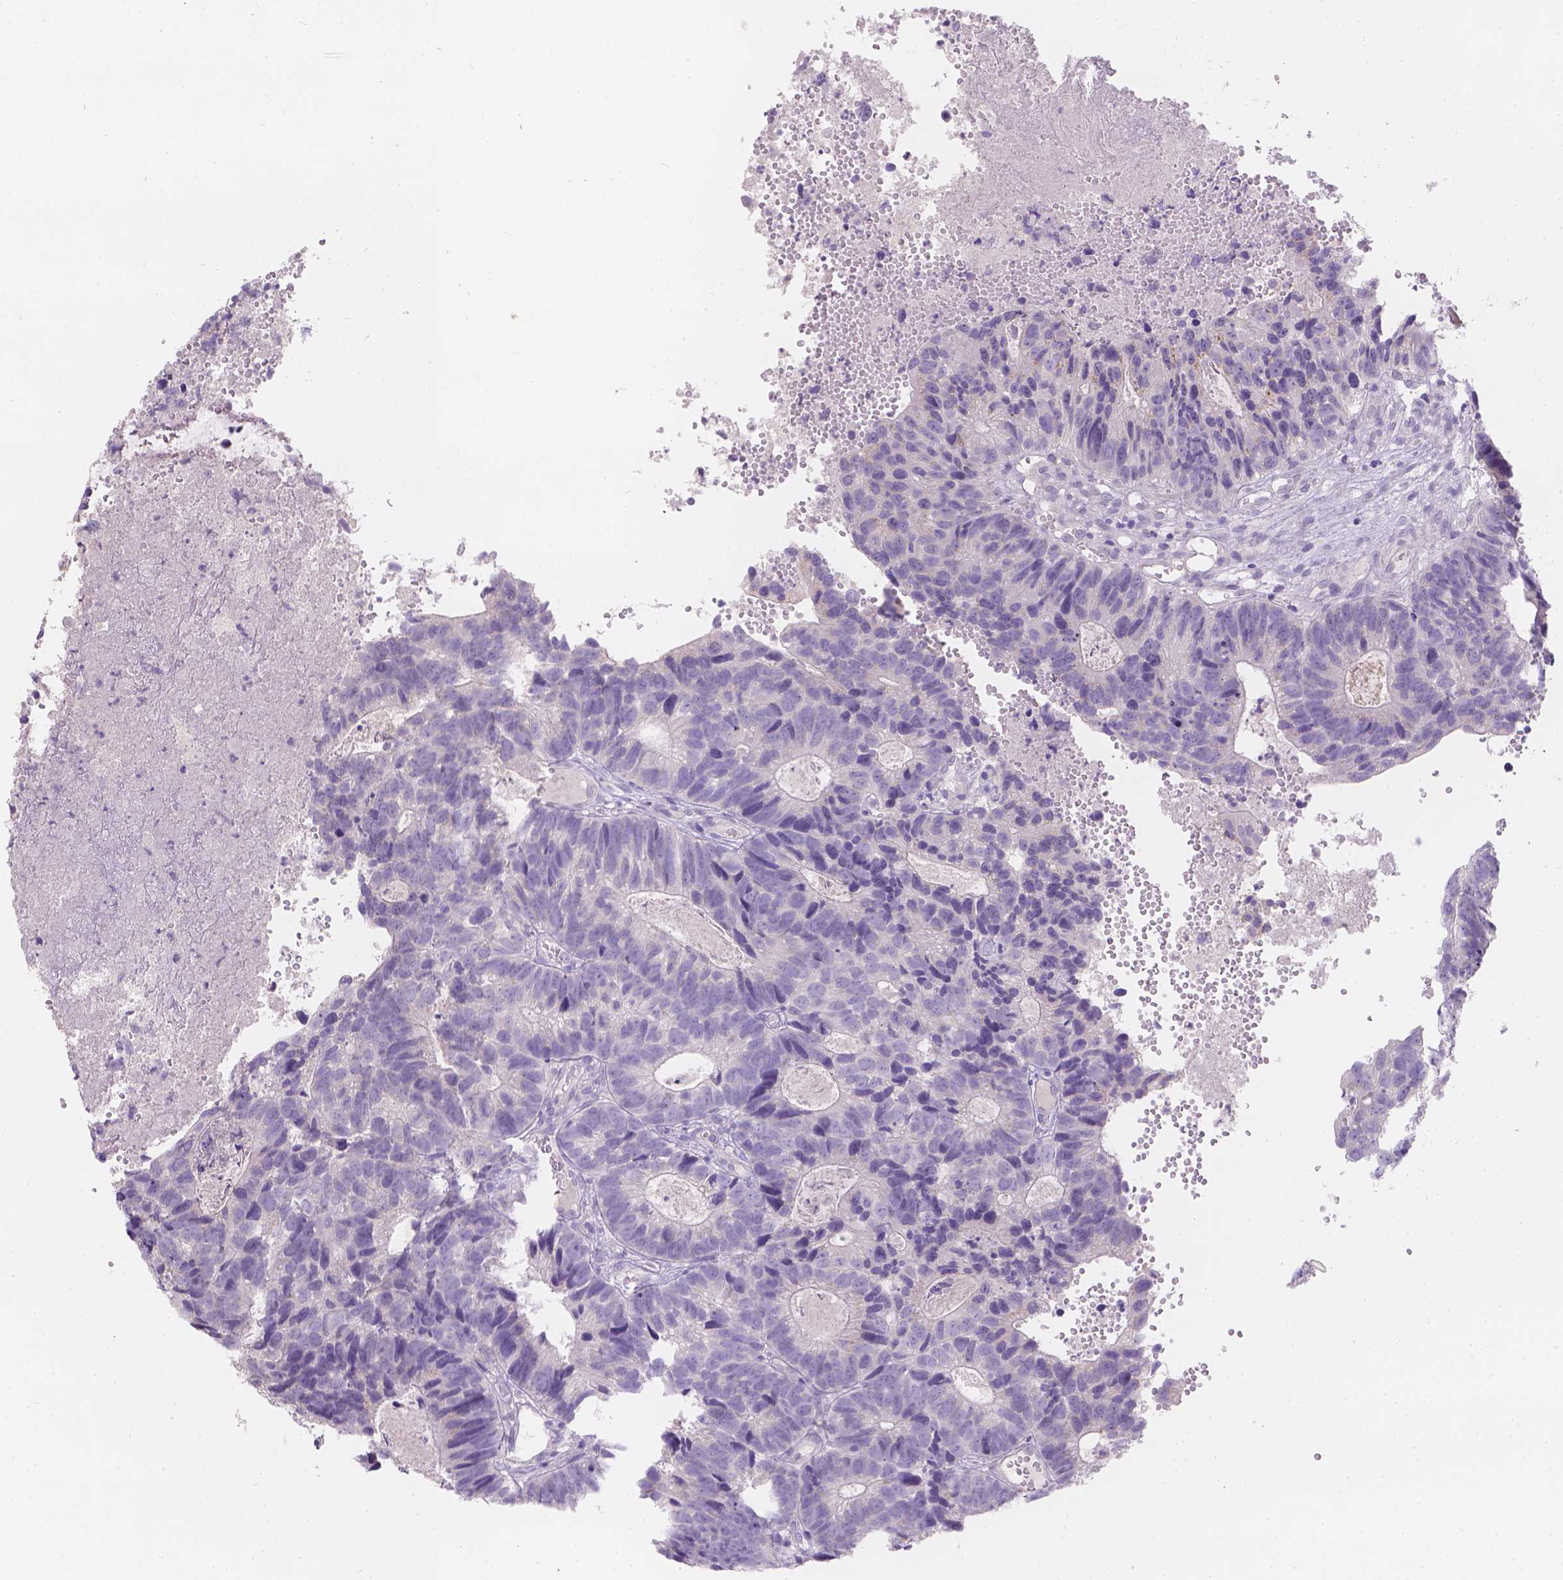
{"staining": {"intensity": "negative", "quantity": "none", "location": "none"}, "tissue": "head and neck cancer", "cell_type": "Tumor cells", "image_type": "cancer", "snomed": [{"axis": "morphology", "description": "Adenocarcinoma, NOS"}, {"axis": "topography", "description": "Head-Neck"}], "caption": "Adenocarcinoma (head and neck) stained for a protein using immunohistochemistry demonstrates no expression tumor cells.", "gene": "HTN3", "patient": {"sex": "male", "age": 62}}